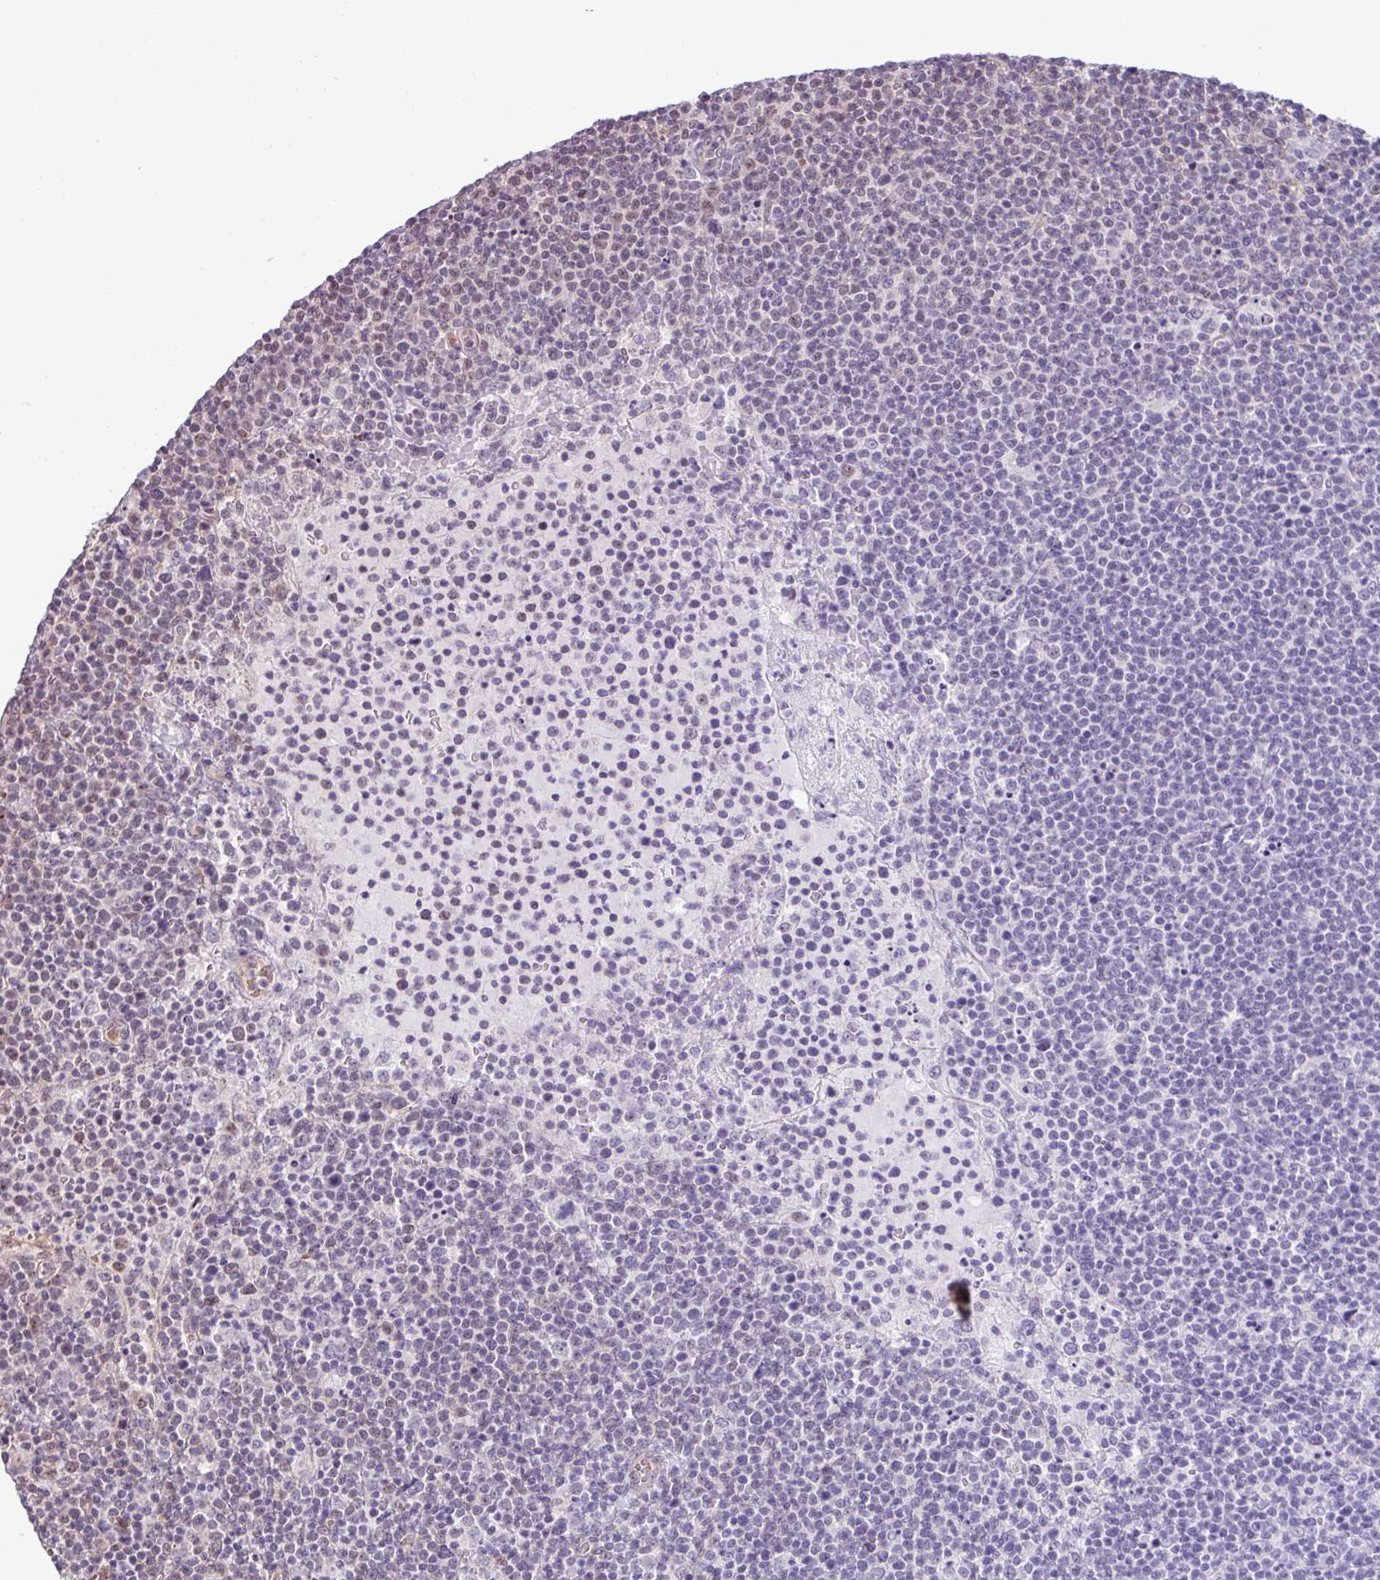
{"staining": {"intensity": "weak", "quantity": "<25%", "location": "cytoplasmic/membranous,nuclear"}, "tissue": "lymphoma", "cell_type": "Tumor cells", "image_type": "cancer", "snomed": [{"axis": "morphology", "description": "Malignant lymphoma, non-Hodgkin's type, High grade"}, {"axis": "topography", "description": "Lymph node"}], "caption": "The photomicrograph displays no staining of tumor cells in lymphoma. The staining is performed using DAB brown chromogen with nuclei counter-stained in using hematoxylin.", "gene": "C7orf50", "patient": {"sex": "male", "age": 61}}